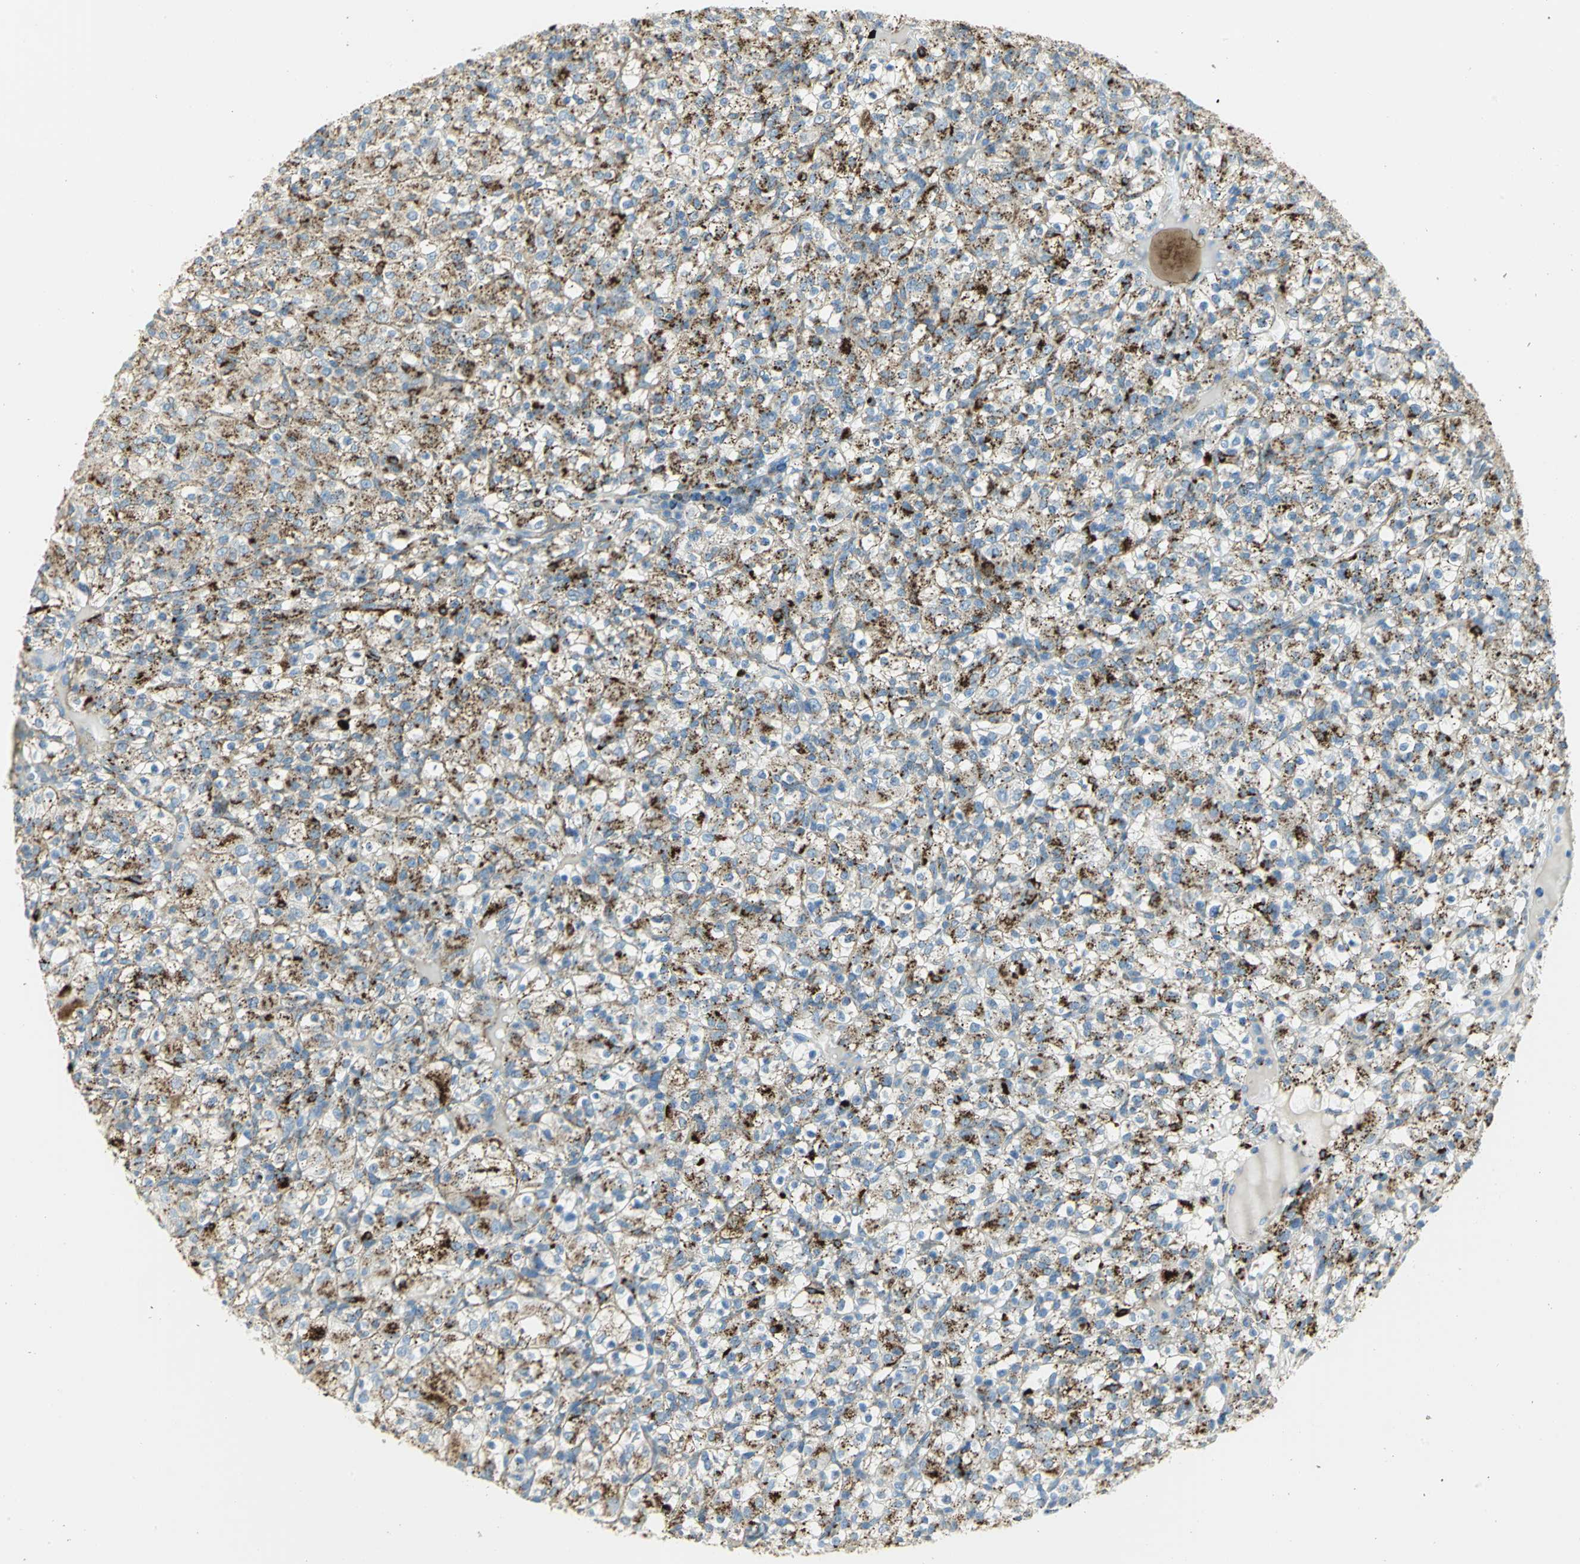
{"staining": {"intensity": "moderate", "quantity": ">75%", "location": "cytoplasmic/membranous"}, "tissue": "renal cancer", "cell_type": "Tumor cells", "image_type": "cancer", "snomed": [{"axis": "morphology", "description": "Normal tissue, NOS"}, {"axis": "morphology", "description": "Adenocarcinoma, NOS"}, {"axis": "topography", "description": "Kidney"}], "caption": "The micrograph demonstrates immunohistochemical staining of renal cancer (adenocarcinoma). There is moderate cytoplasmic/membranous positivity is present in approximately >75% of tumor cells.", "gene": "ARSA", "patient": {"sex": "female", "age": 72}}